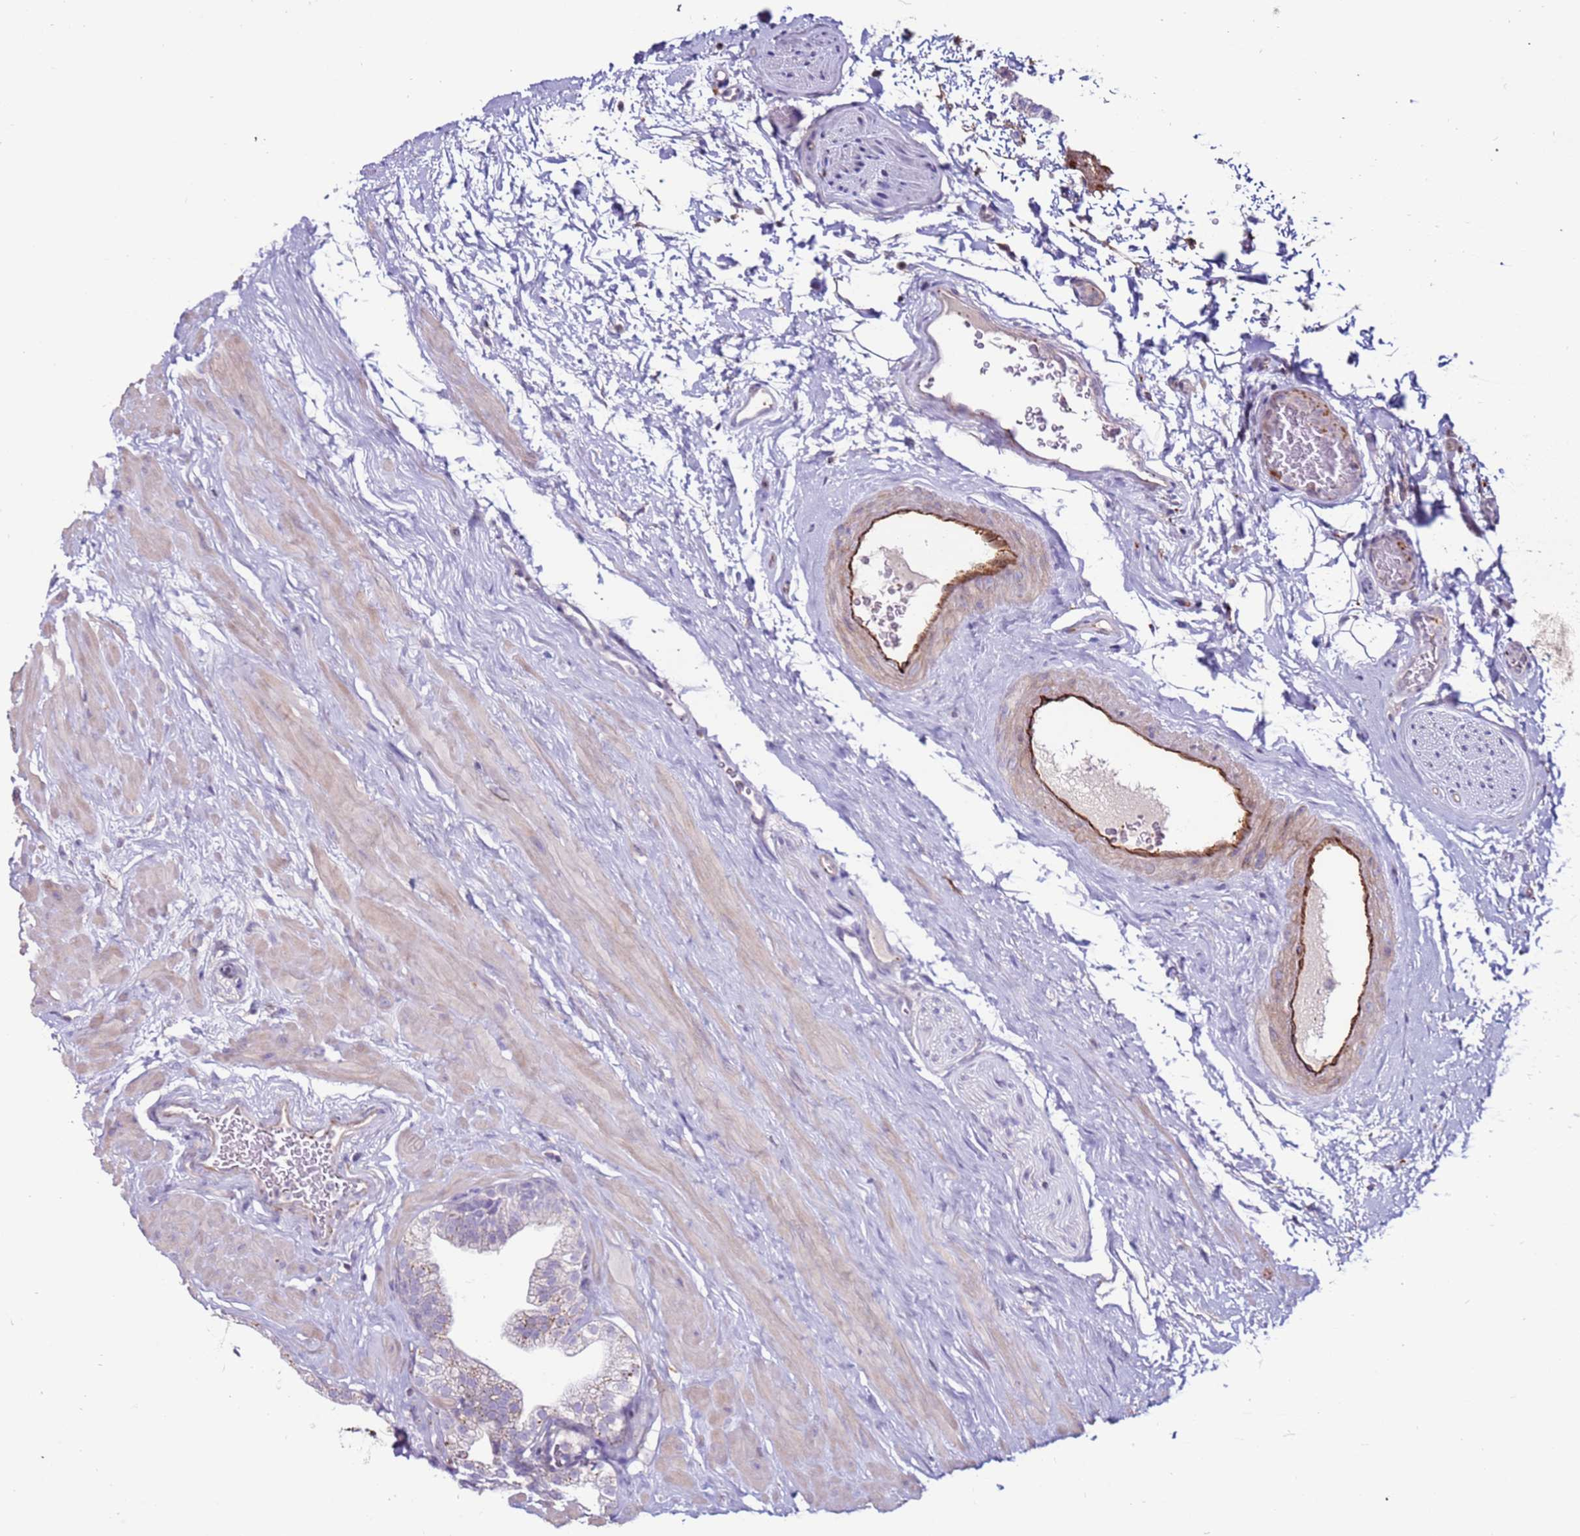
{"staining": {"intensity": "negative", "quantity": "none", "location": "none"}, "tissue": "prostate", "cell_type": "Glandular cells", "image_type": "normal", "snomed": [{"axis": "morphology", "description": "Normal tissue, NOS"}, {"axis": "morphology", "description": "Urothelial carcinoma, Low grade"}, {"axis": "topography", "description": "Urinary bladder"}, {"axis": "topography", "description": "Prostate"}], "caption": "Micrograph shows no significant protein positivity in glandular cells of benign prostate.", "gene": "CLEC4M", "patient": {"sex": "male", "age": 60}}